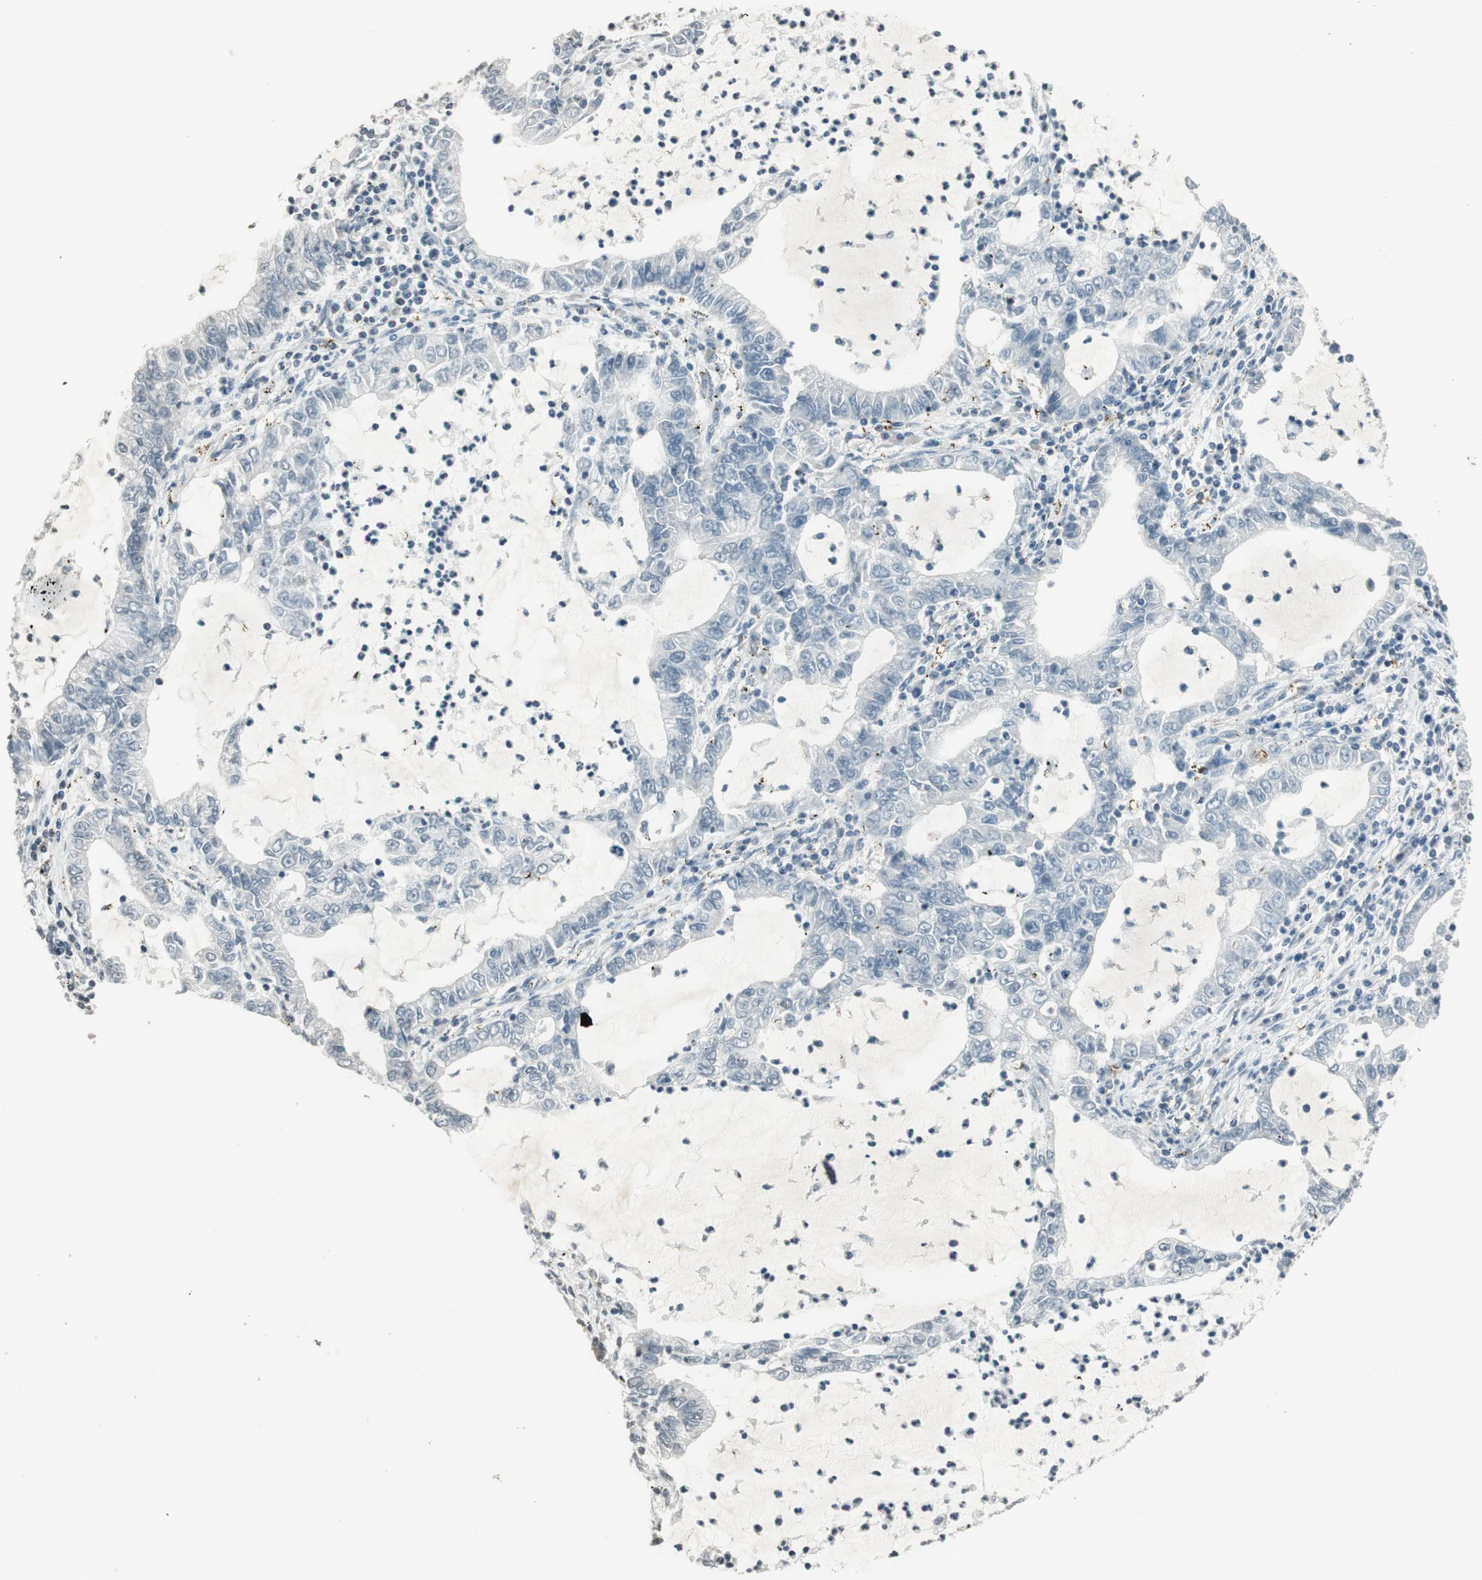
{"staining": {"intensity": "negative", "quantity": "none", "location": "none"}, "tissue": "lung cancer", "cell_type": "Tumor cells", "image_type": "cancer", "snomed": [{"axis": "morphology", "description": "Adenocarcinoma, NOS"}, {"axis": "topography", "description": "Lung"}], "caption": "IHC photomicrograph of neoplastic tissue: lung cancer (adenocarcinoma) stained with DAB demonstrates no significant protein staining in tumor cells.", "gene": "GYPC", "patient": {"sex": "female", "age": 51}}